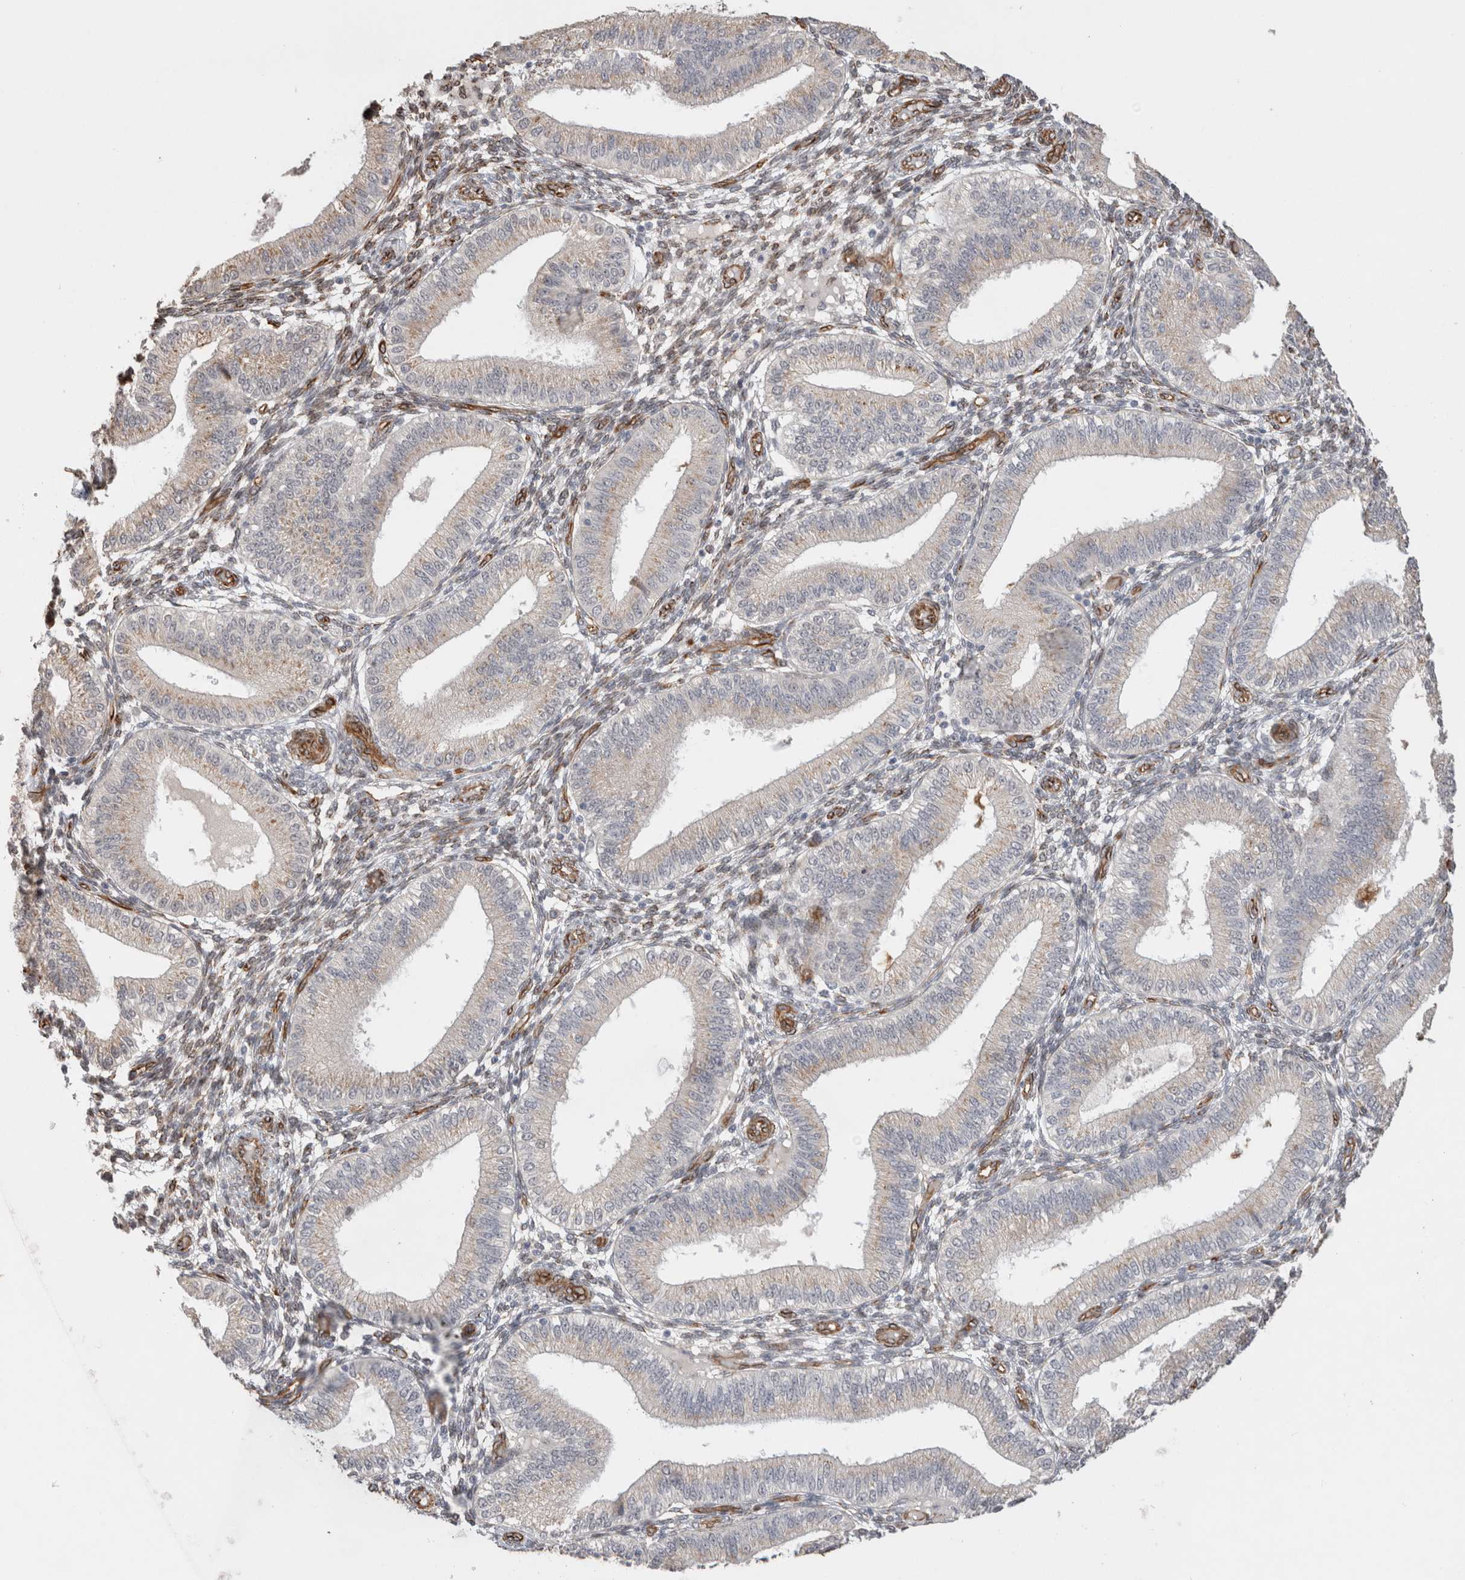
{"staining": {"intensity": "negative", "quantity": "none", "location": "none"}, "tissue": "endometrium", "cell_type": "Cells in endometrial stroma", "image_type": "normal", "snomed": [{"axis": "morphology", "description": "Normal tissue, NOS"}, {"axis": "topography", "description": "Endometrium"}], "caption": "Cells in endometrial stroma show no significant staining in benign endometrium.", "gene": "CAAP1", "patient": {"sex": "female", "age": 39}}